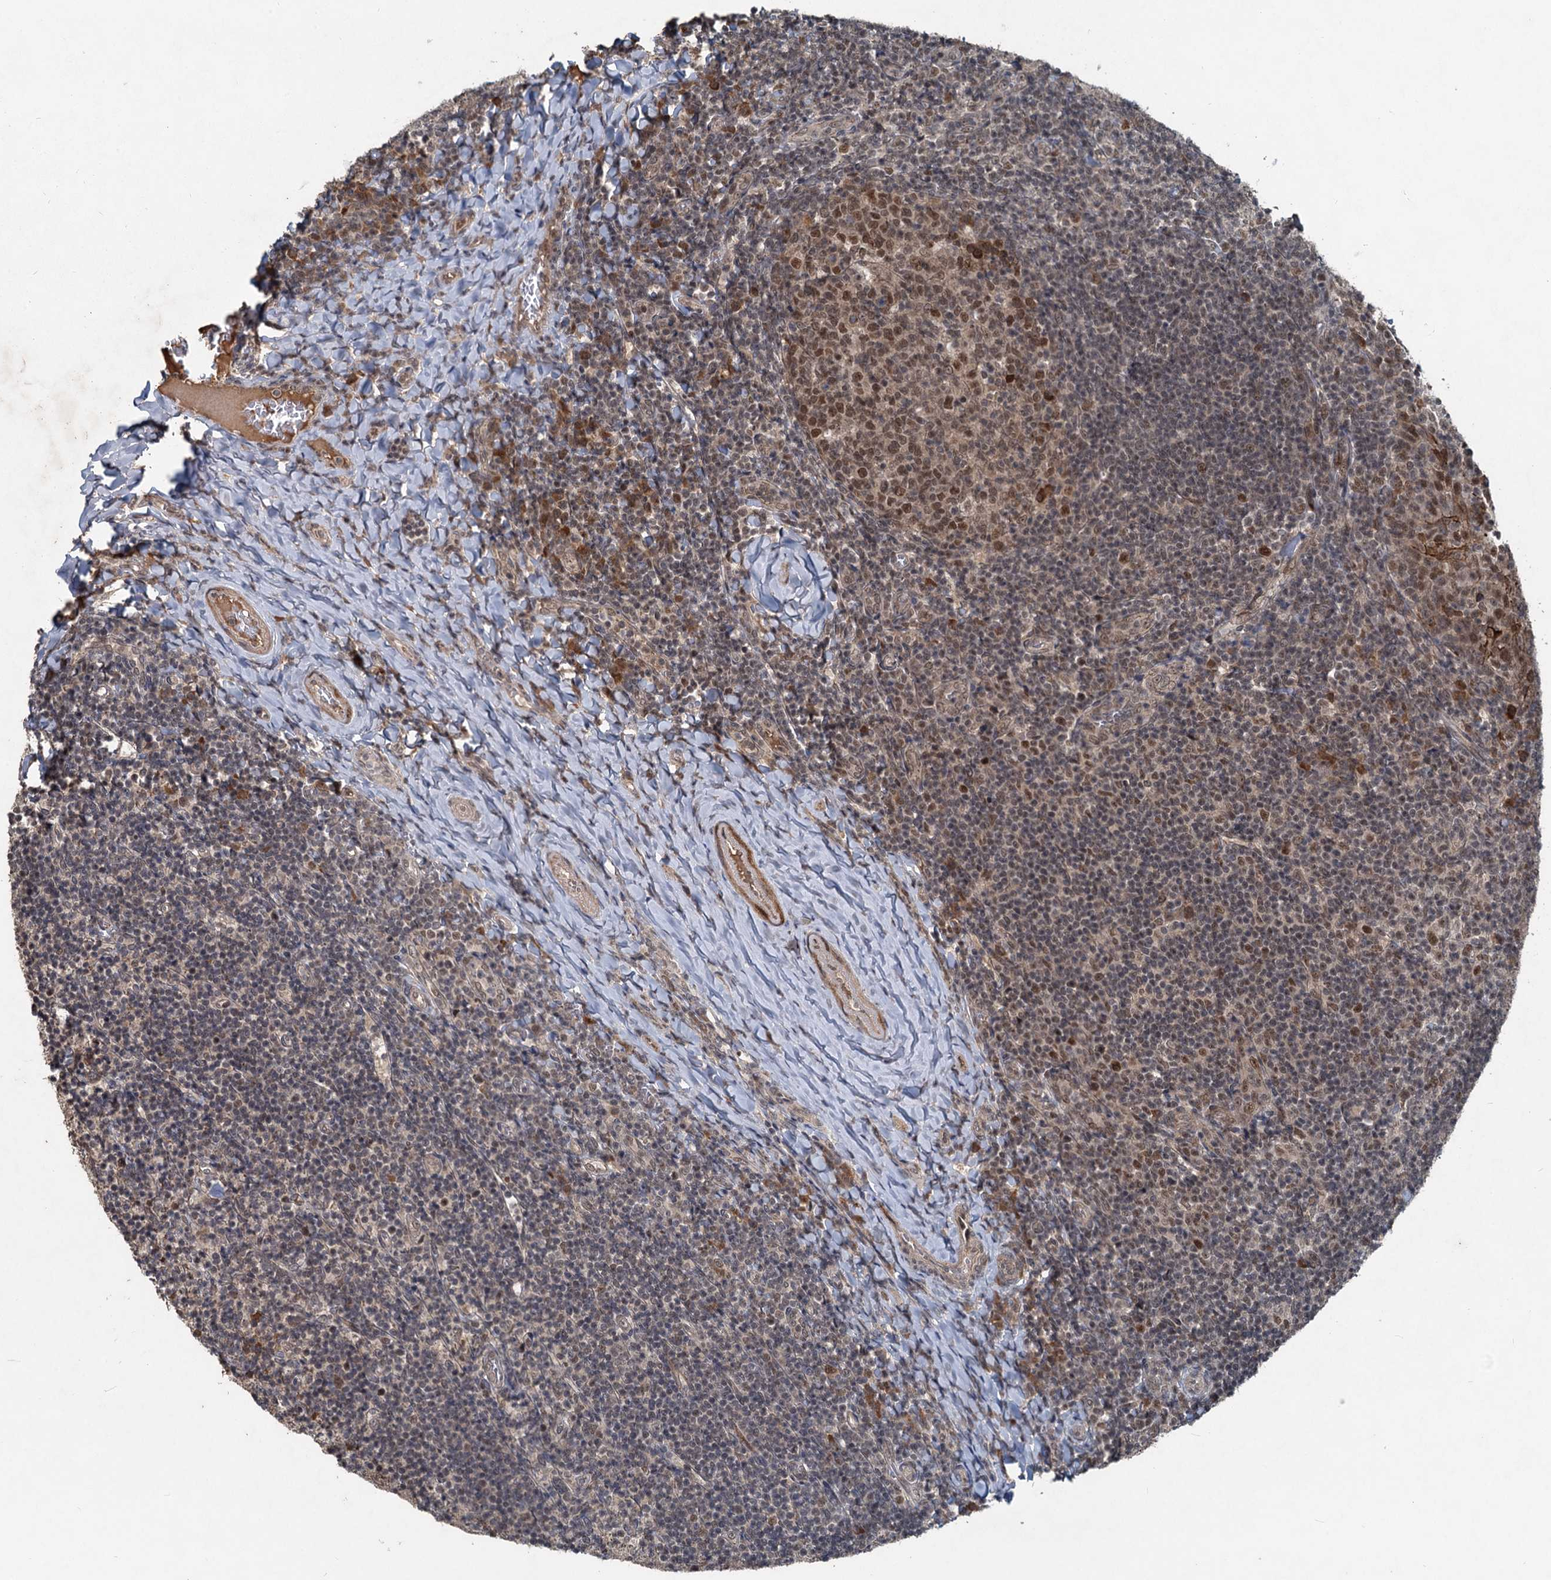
{"staining": {"intensity": "moderate", "quantity": ">75%", "location": "nuclear"}, "tissue": "tonsil", "cell_type": "Germinal center cells", "image_type": "normal", "snomed": [{"axis": "morphology", "description": "Normal tissue, NOS"}, {"axis": "topography", "description": "Tonsil"}], "caption": "Protein expression analysis of normal tonsil displays moderate nuclear expression in about >75% of germinal center cells. Immunohistochemistry stains the protein of interest in brown and the nuclei are stained blue.", "gene": "RITA1", "patient": {"sex": "female", "age": 10}}